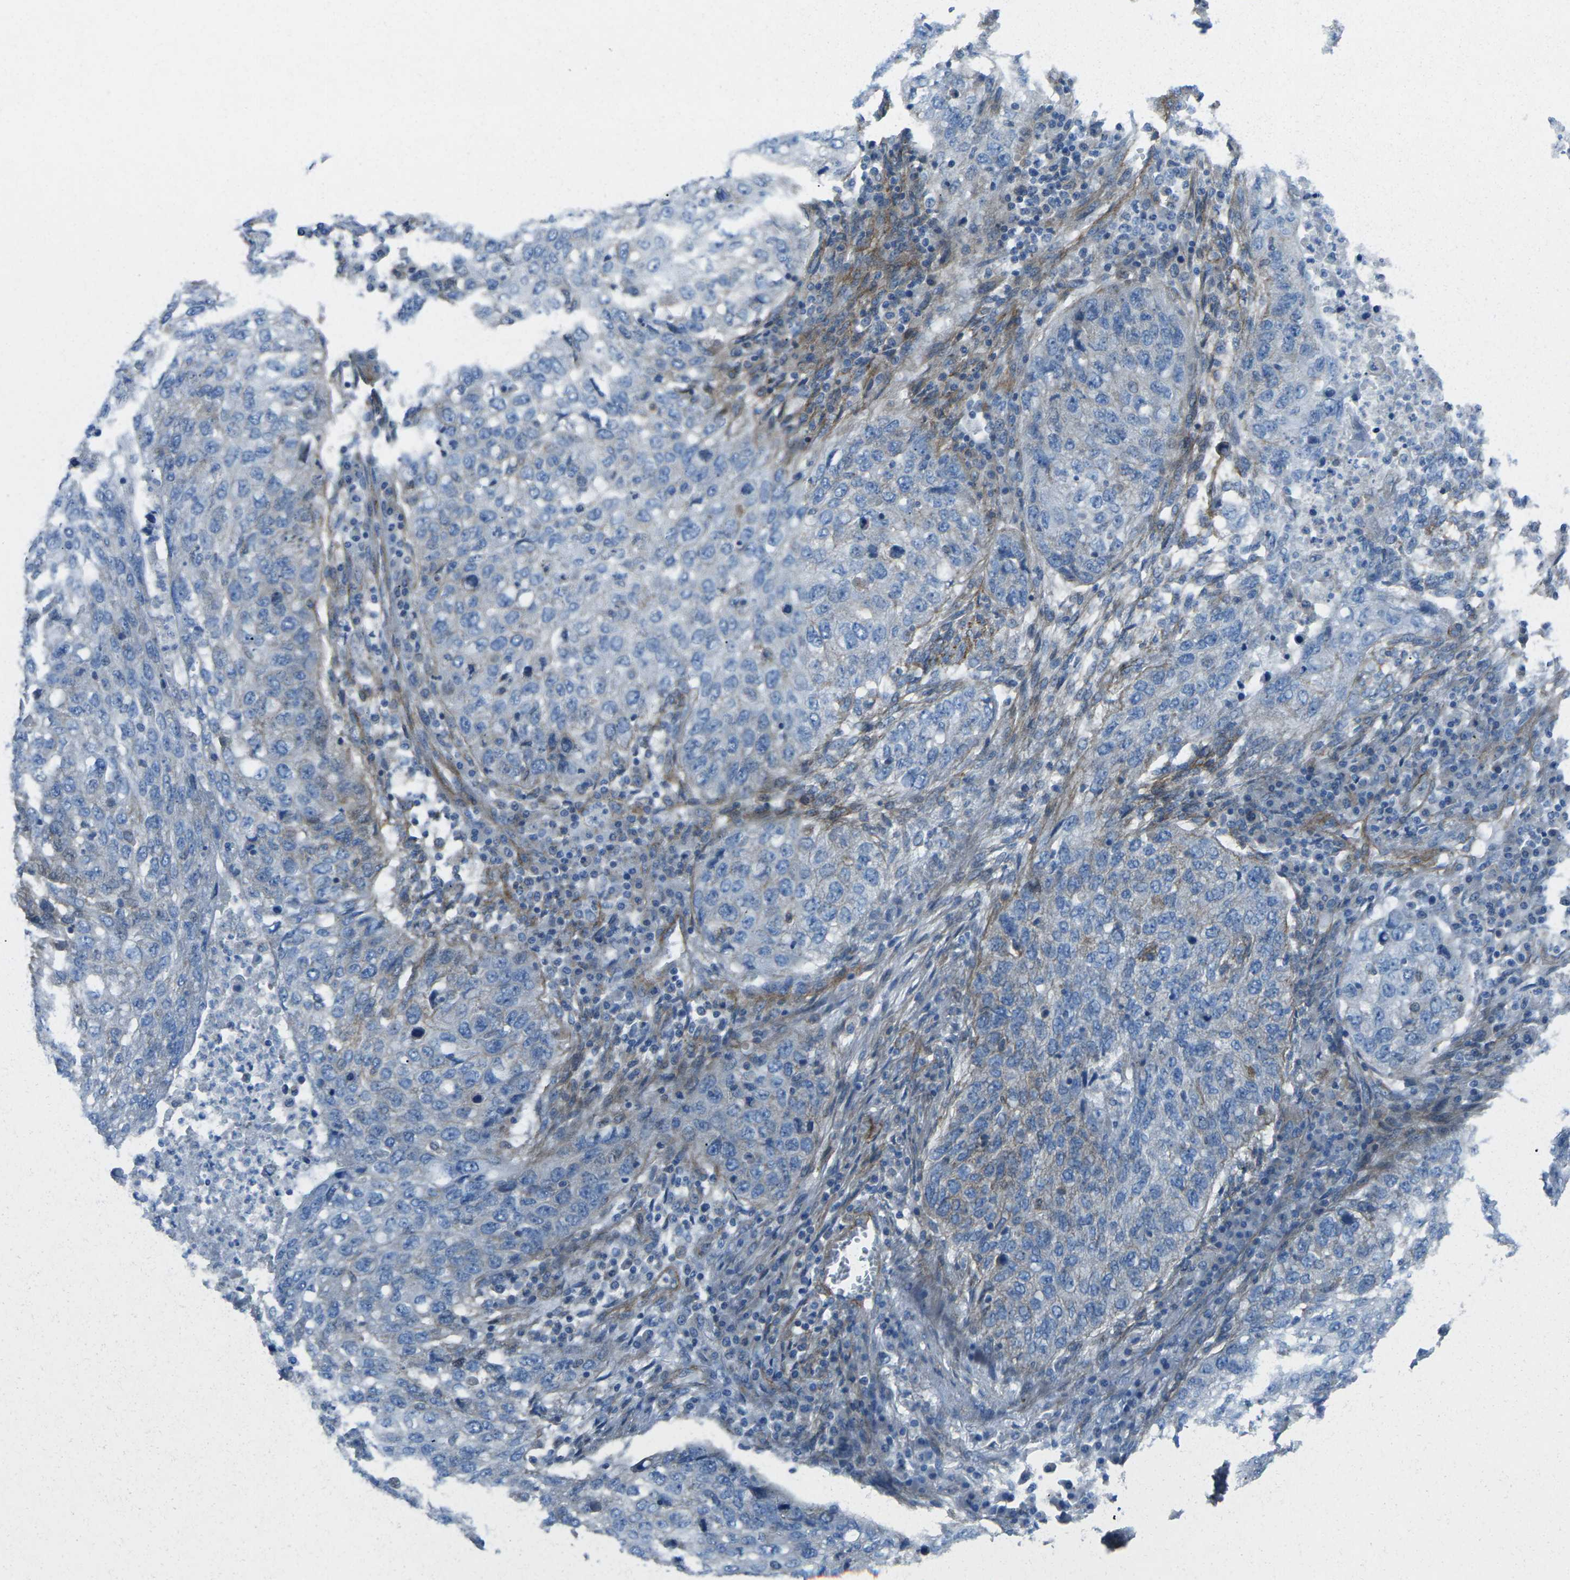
{"staining": {"intensity": "negative", "quantity": "none", "location": "none"}, "tissue": "lung cancer", "cell_type": "Tumor cells", "image_type": "cancer", "snomed": [{"axis": "morphology", "description": "Squamous cell carcinoma, NOS"}, {"axis": "topography", "description": "Lung"}], "caption": "An image of lung cancer (squamous cell carcinoma) stained for a protein reveals no brown staining in tumor cells.", "gene": "UTRN", "patient": {"sex": "female", "age": 63}}